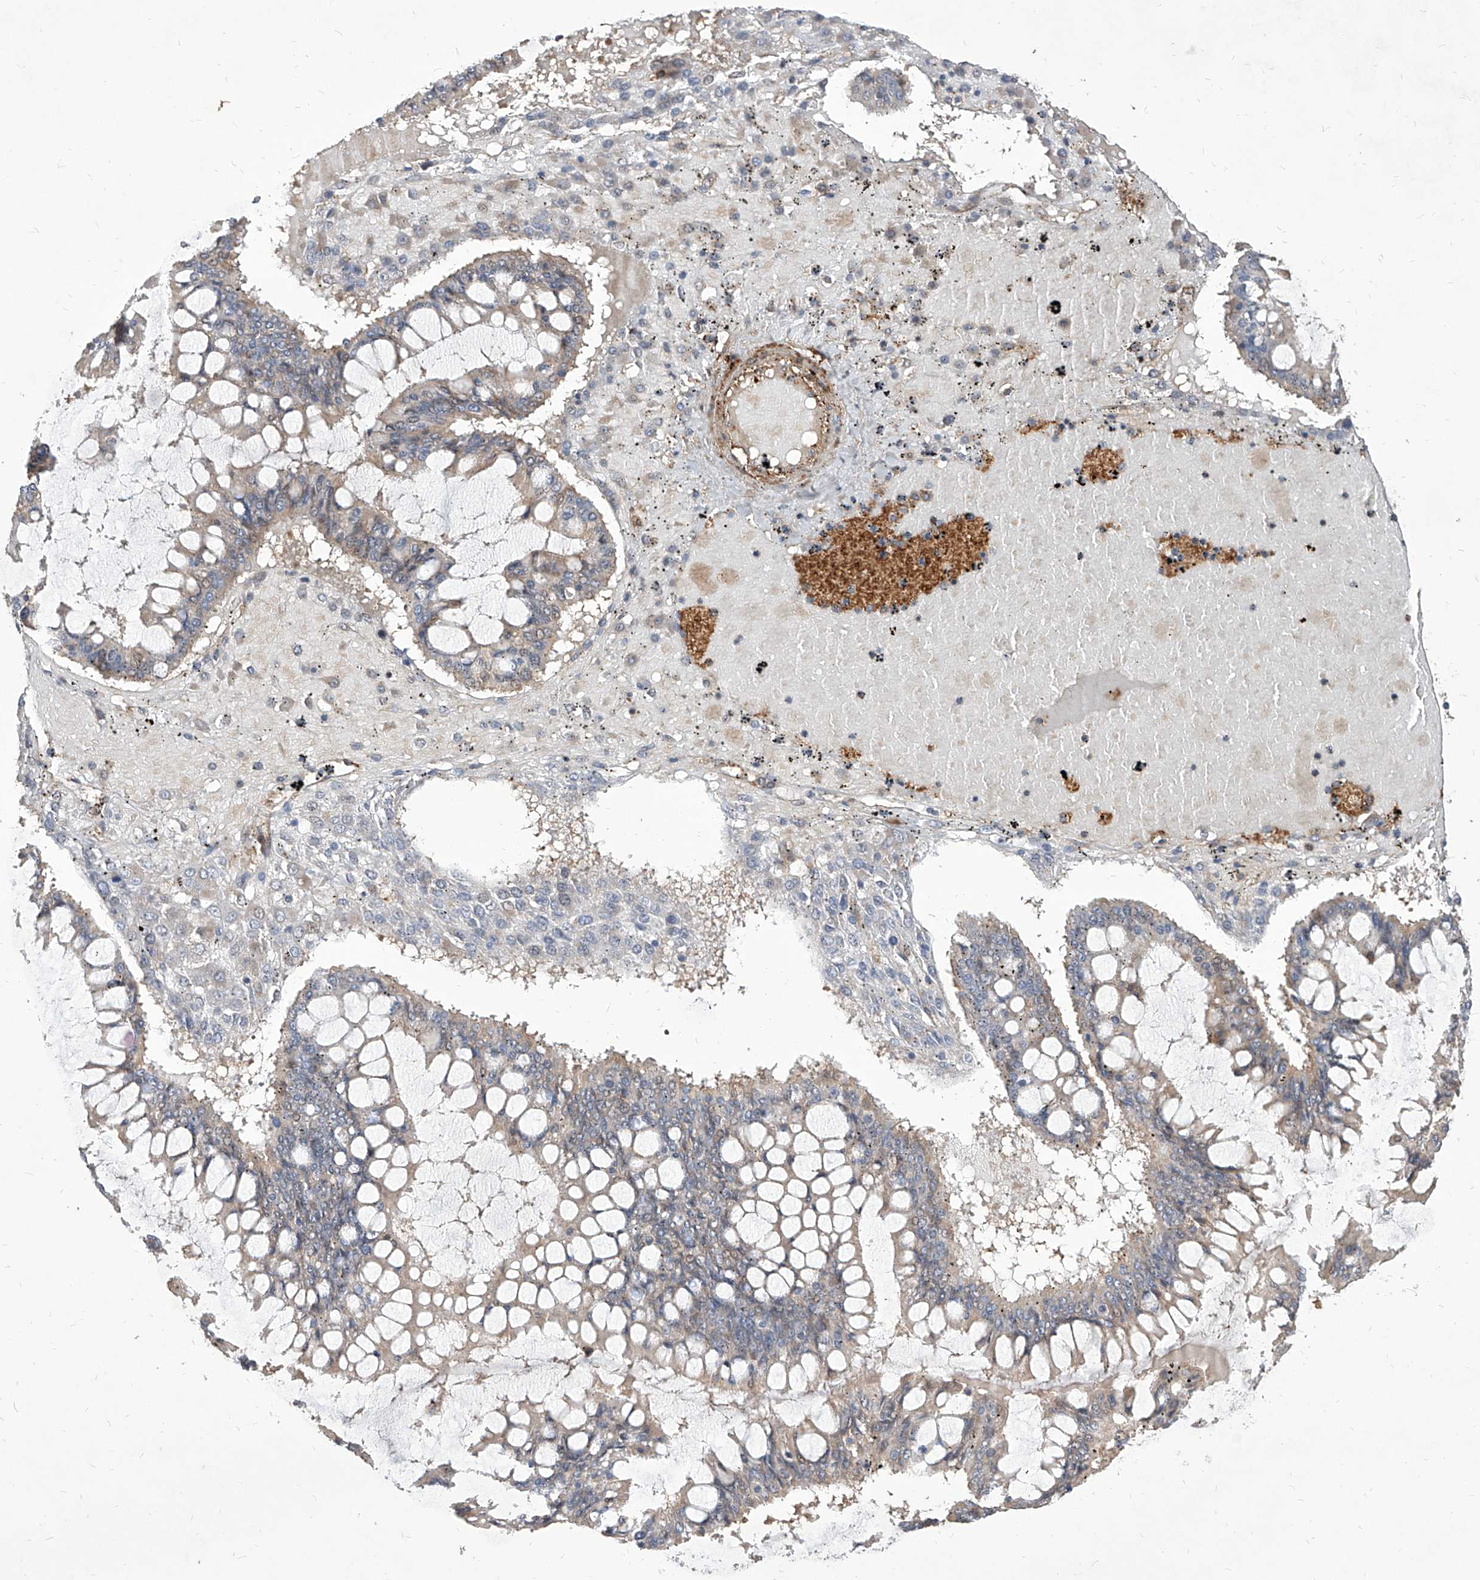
{"staining": {"intensity": "weak", "quantity": "25%-75%", "location": "cytoplasmic/membranous"}, "tissue": "ovarian cancer", "cell_type": "Tumor cells", "image_type": "cancer", "snomed": [{"axis": "morphology", "description": "Cystadenocarcinoma, mucinous, NOS"}, {"axis": "topography", "description": "Ovary"}], "caption": "DAB (3,3'-diaminobenzidine) immunohistochemical staining of ovarian cancer shows weak cytoplasmic/membranous protein expression in approximately 25%-75% of tumor cells.", "gene": "FAM83B", "patient": {"sex": "female", "age": 73}}